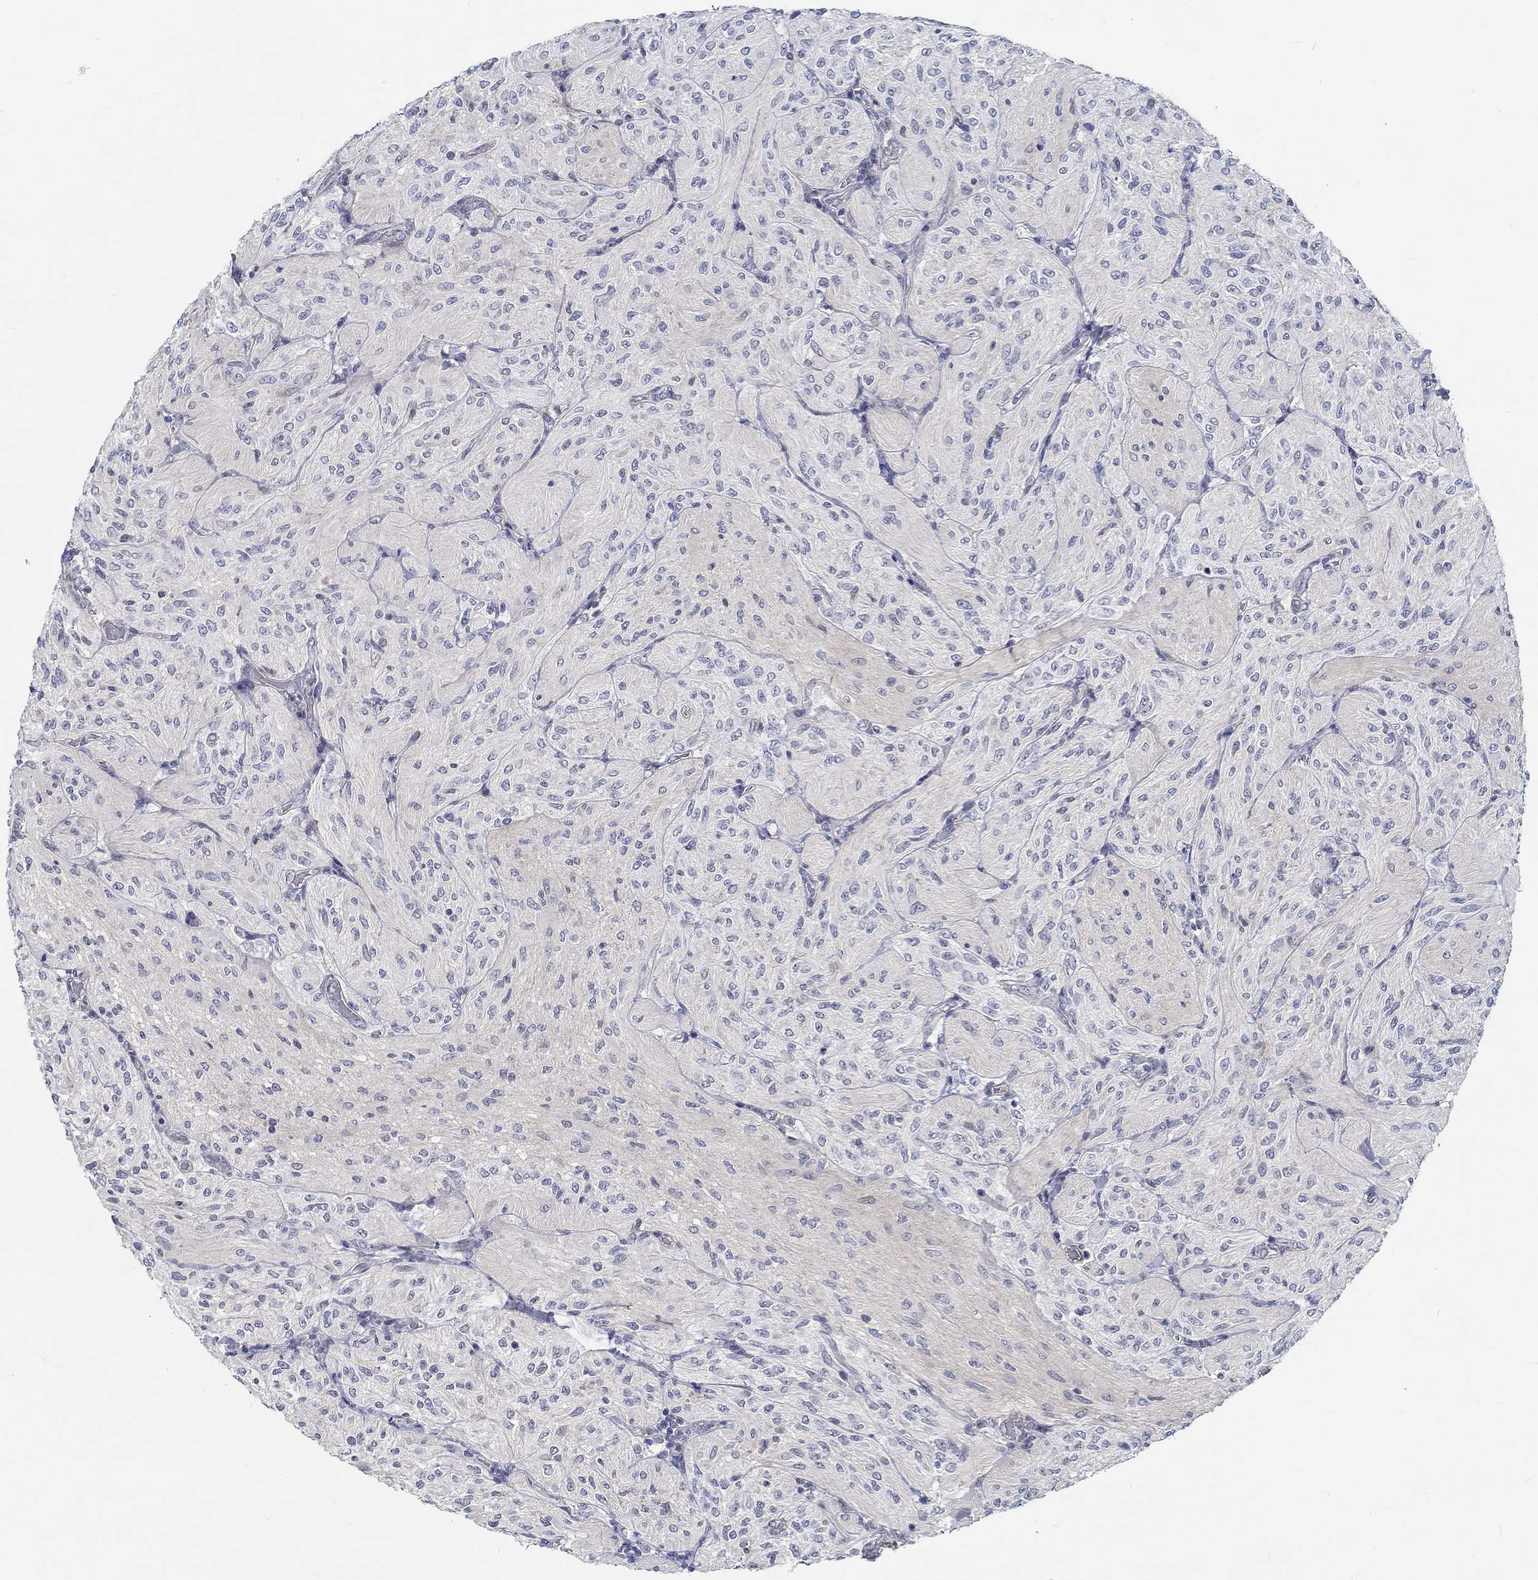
{"staining": {"intensity": "negative", "quantity": "none", "location": "none"}, "tissue": "glioma", "cell_type": "Tumor cells", "image_type": "cancer", "snomed": [{"axis": "morphology", "description": "Glioma, malignant, Low grade"}, {"axis": "topography", "description": "Brain"}], "caption": "Immunohistochemistry of malignant glioma (low-grade) displays no expression in tumor cells.", "gene": "MYBPC1", "patient": {"sex": "male", "age": 3}}